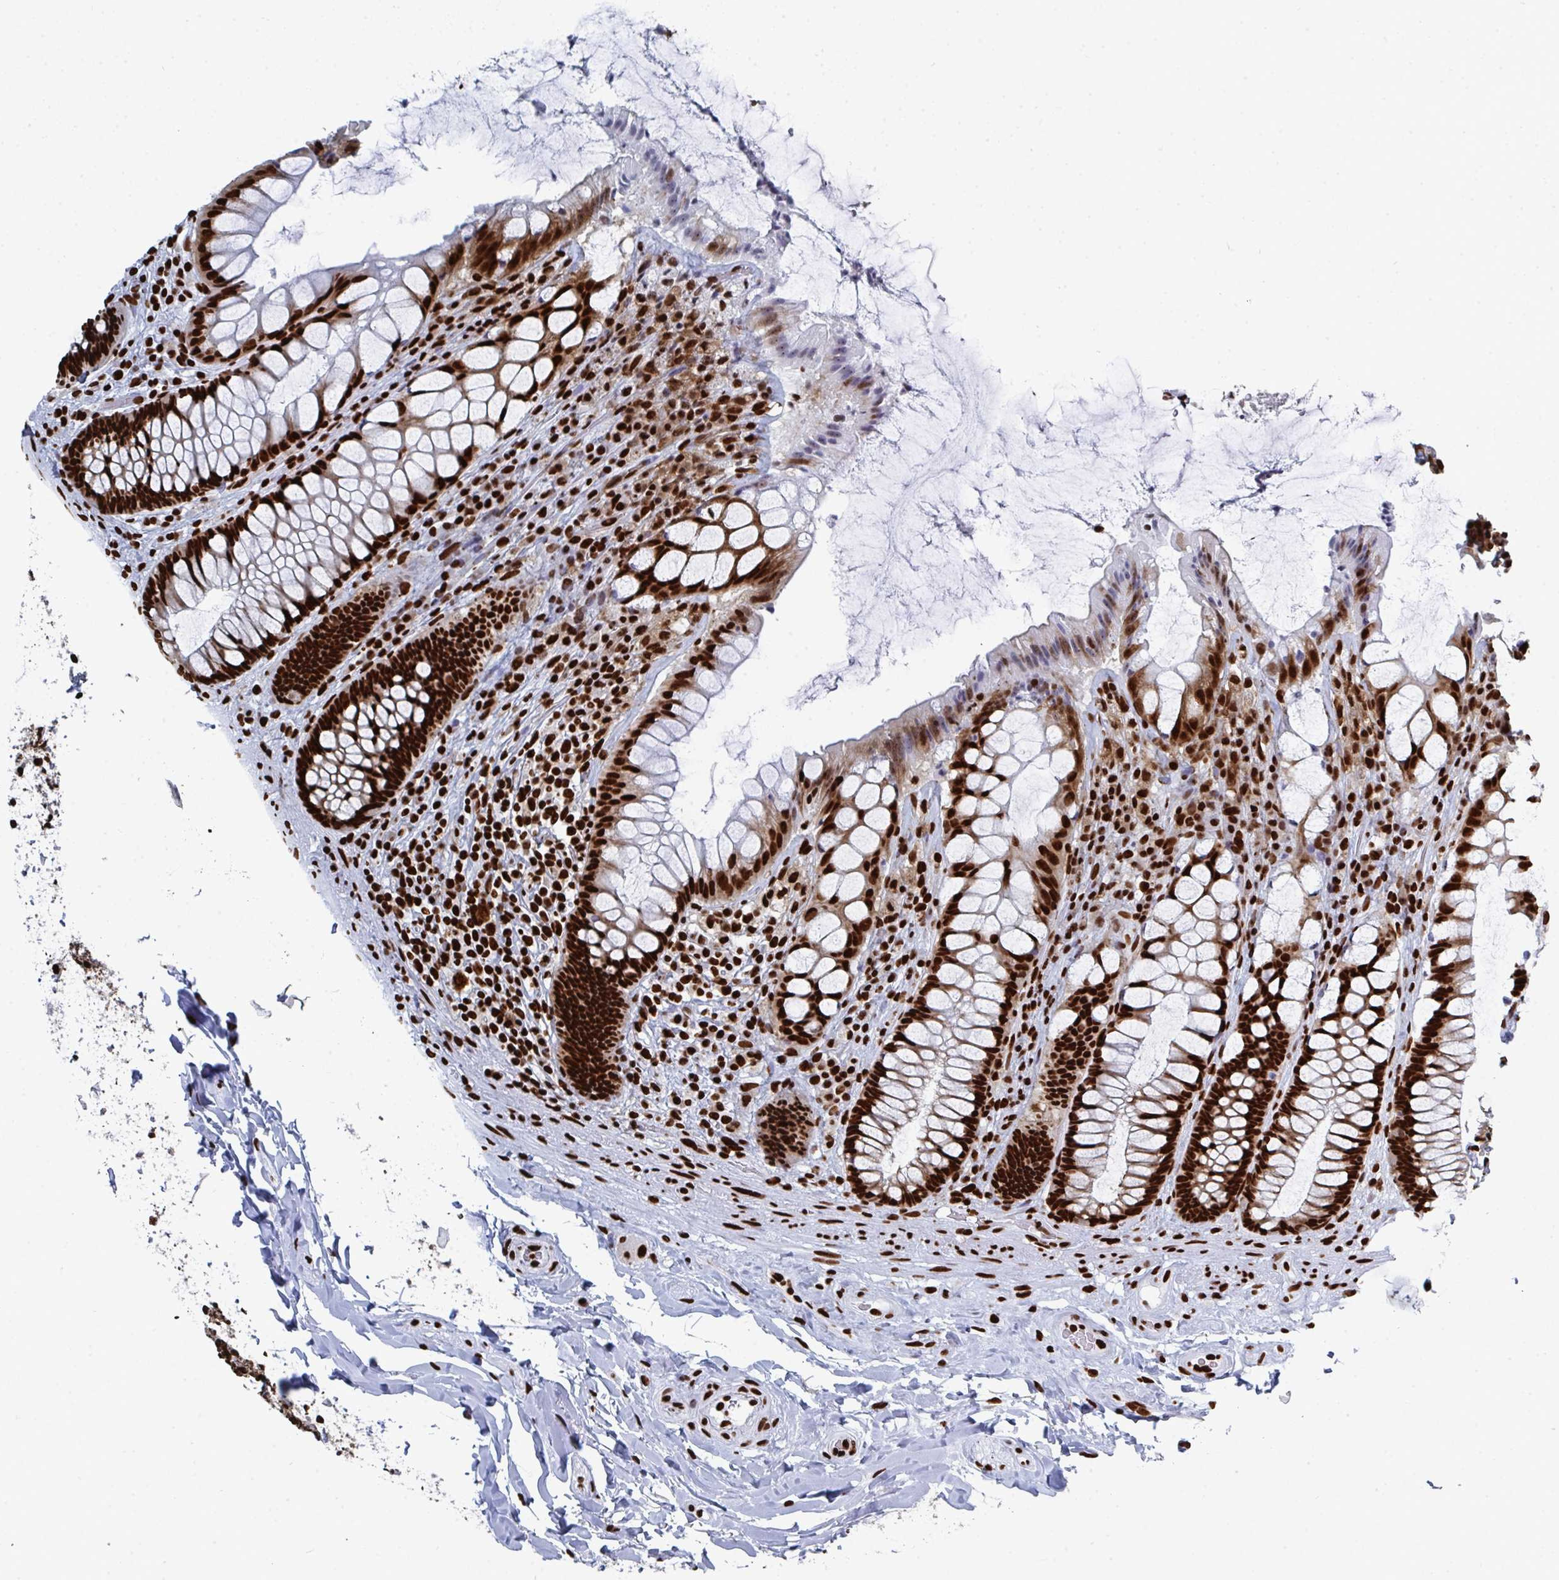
{"staining": {"intensity": "strong", "quantity": ">75%", "location": "nuclear"}, "tissue": "rectum", "cell_type": "Glandular cells", "image_type": "normal", "snomed": [{"axis": "morphology", "description": "Normal tissue, NOS"}, {"axis": "topography", "description": "Rectum"}], "caption": "Glandular cells show strong nuclear positivity in approximately >75% of cells in unremarkable rectum.", "gene": "GAR1", "patient": {"sex": "female", "age": 58}}